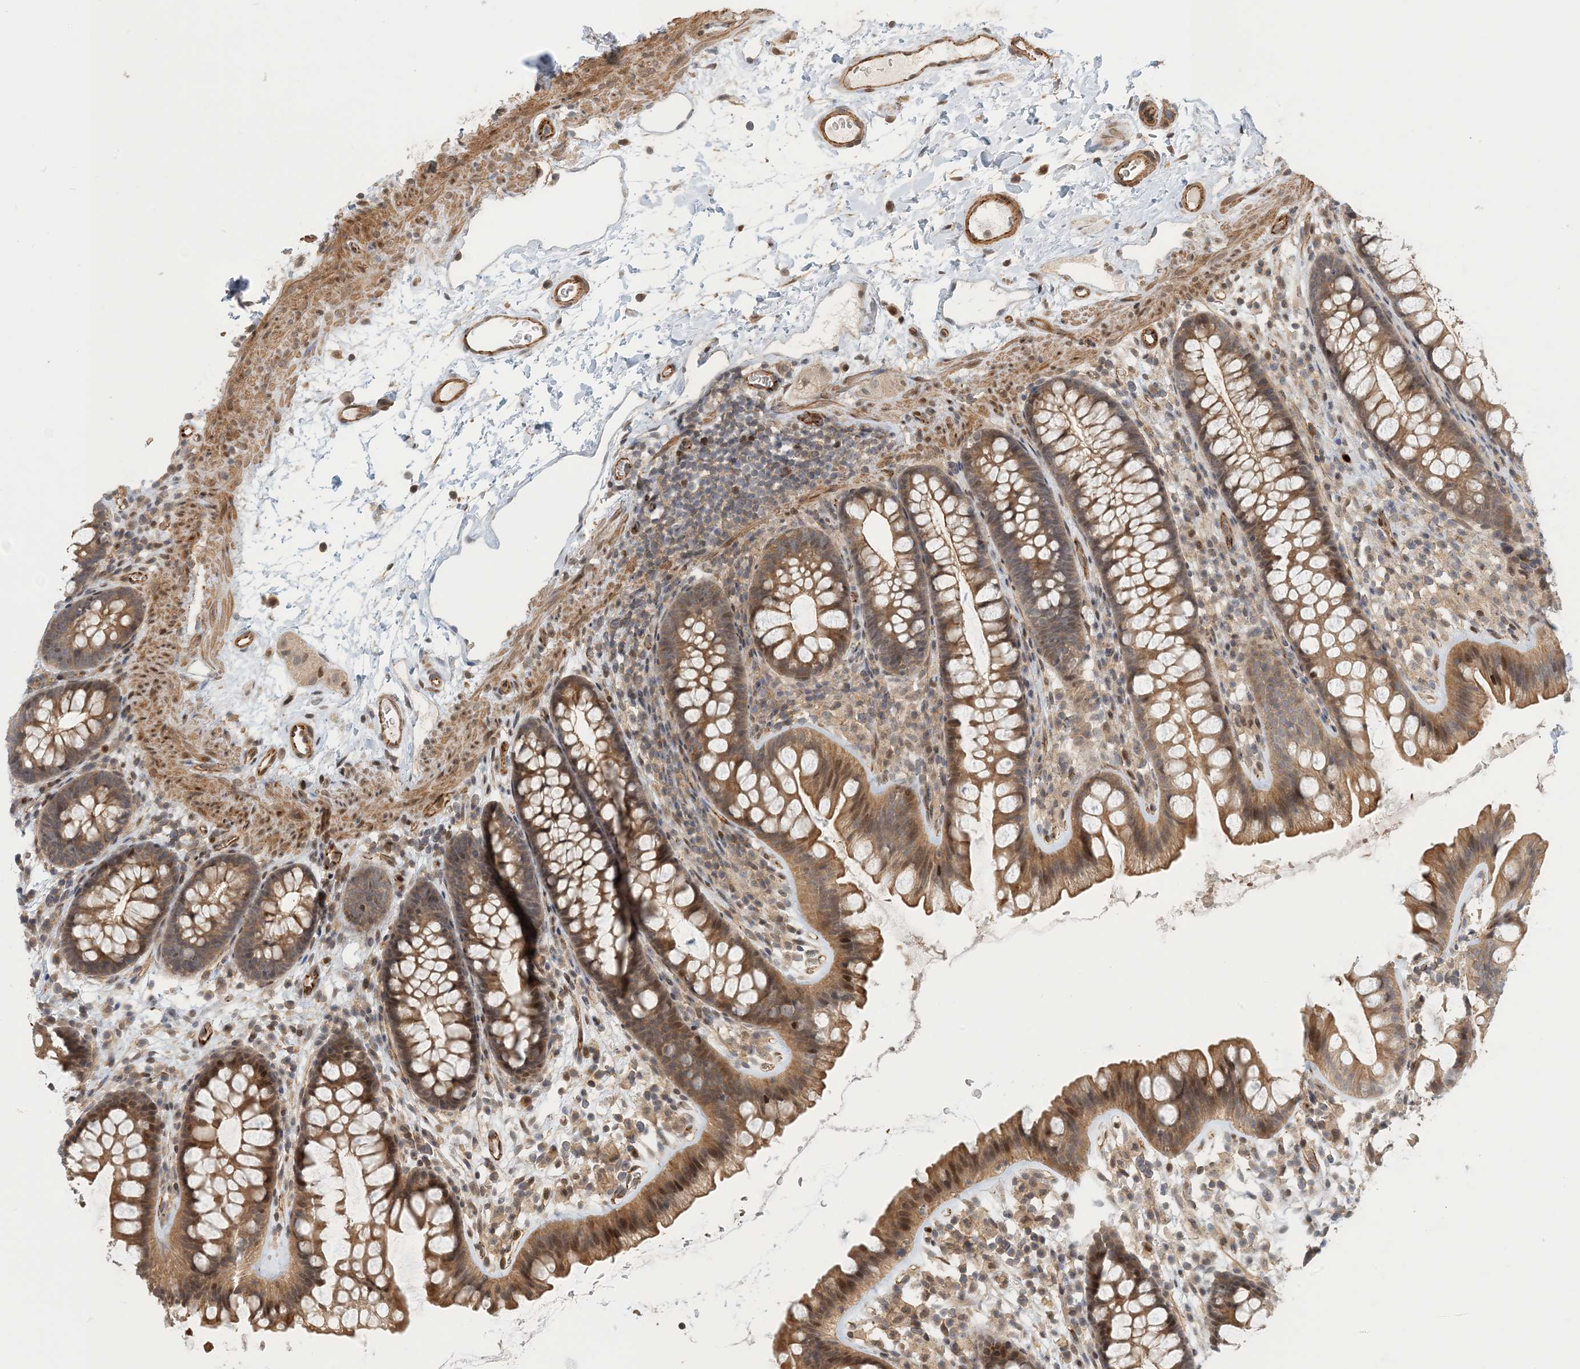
{"staining": {"intensity": "strong", "quantity": ">75%", "location": "cytoplasmic/membranous"}, "tissue": "colon", "cell_type": "Endothelial cells", "image_type": "normal", "snomed": [{"axis": "morphology", "description": "Normal tissue, NOS"}, {"axis": "topography", "description": "Colon"}], "caption": "Strong cytoplasmic/membranous positivity for a protein is seen in approximately >75% of endothelial cells of unremarkable colon using immunohistochemistry.", "gene": "MAPKBP1", "patient": {"sex": "female", "age": 62}}